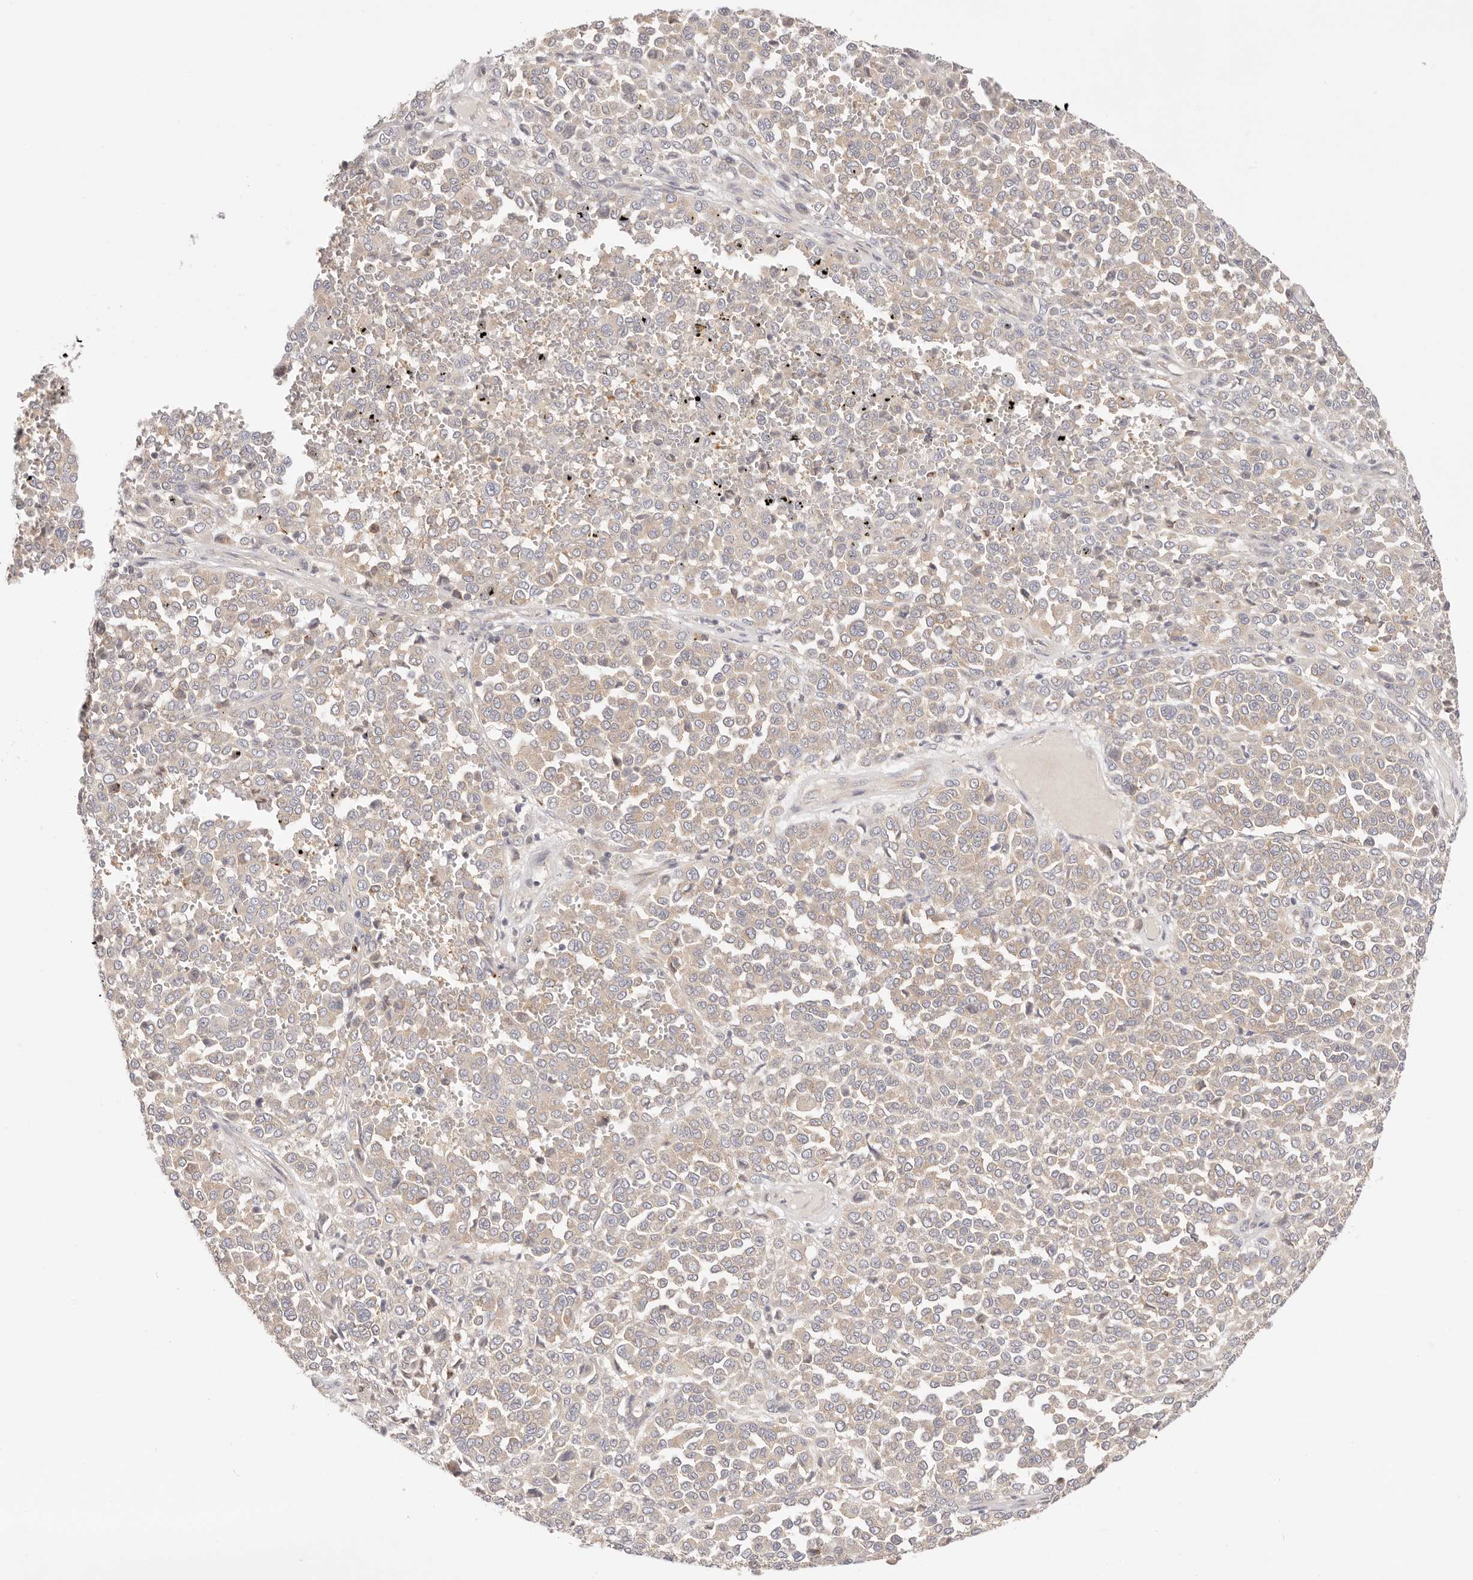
{"staining": {"intensity": "weak", "quantity": ">75%", "location": "cytoplasmic/membranous"}, "tissue": "melanoma", "cell_type": "Tumor cells", "image_type": "cancer", "snomed": [{"axis": "morphology", "description": "Malignant melanoma, Metastatic site"}, {"axis": "topography", "description": "Pancreas"}], "caption": "High-power microscopy captured an immunohistochemistry histopathology image of malignant melanoma (metastatic site), revealing weak cytoplasmic/membranous positivity in approximately >75% of tumor cells. (DAB = brown stain, brightfield microscopy at high magnification).", "gene": "KCMF1", "patient": {"sex": "female", "age": 30}}